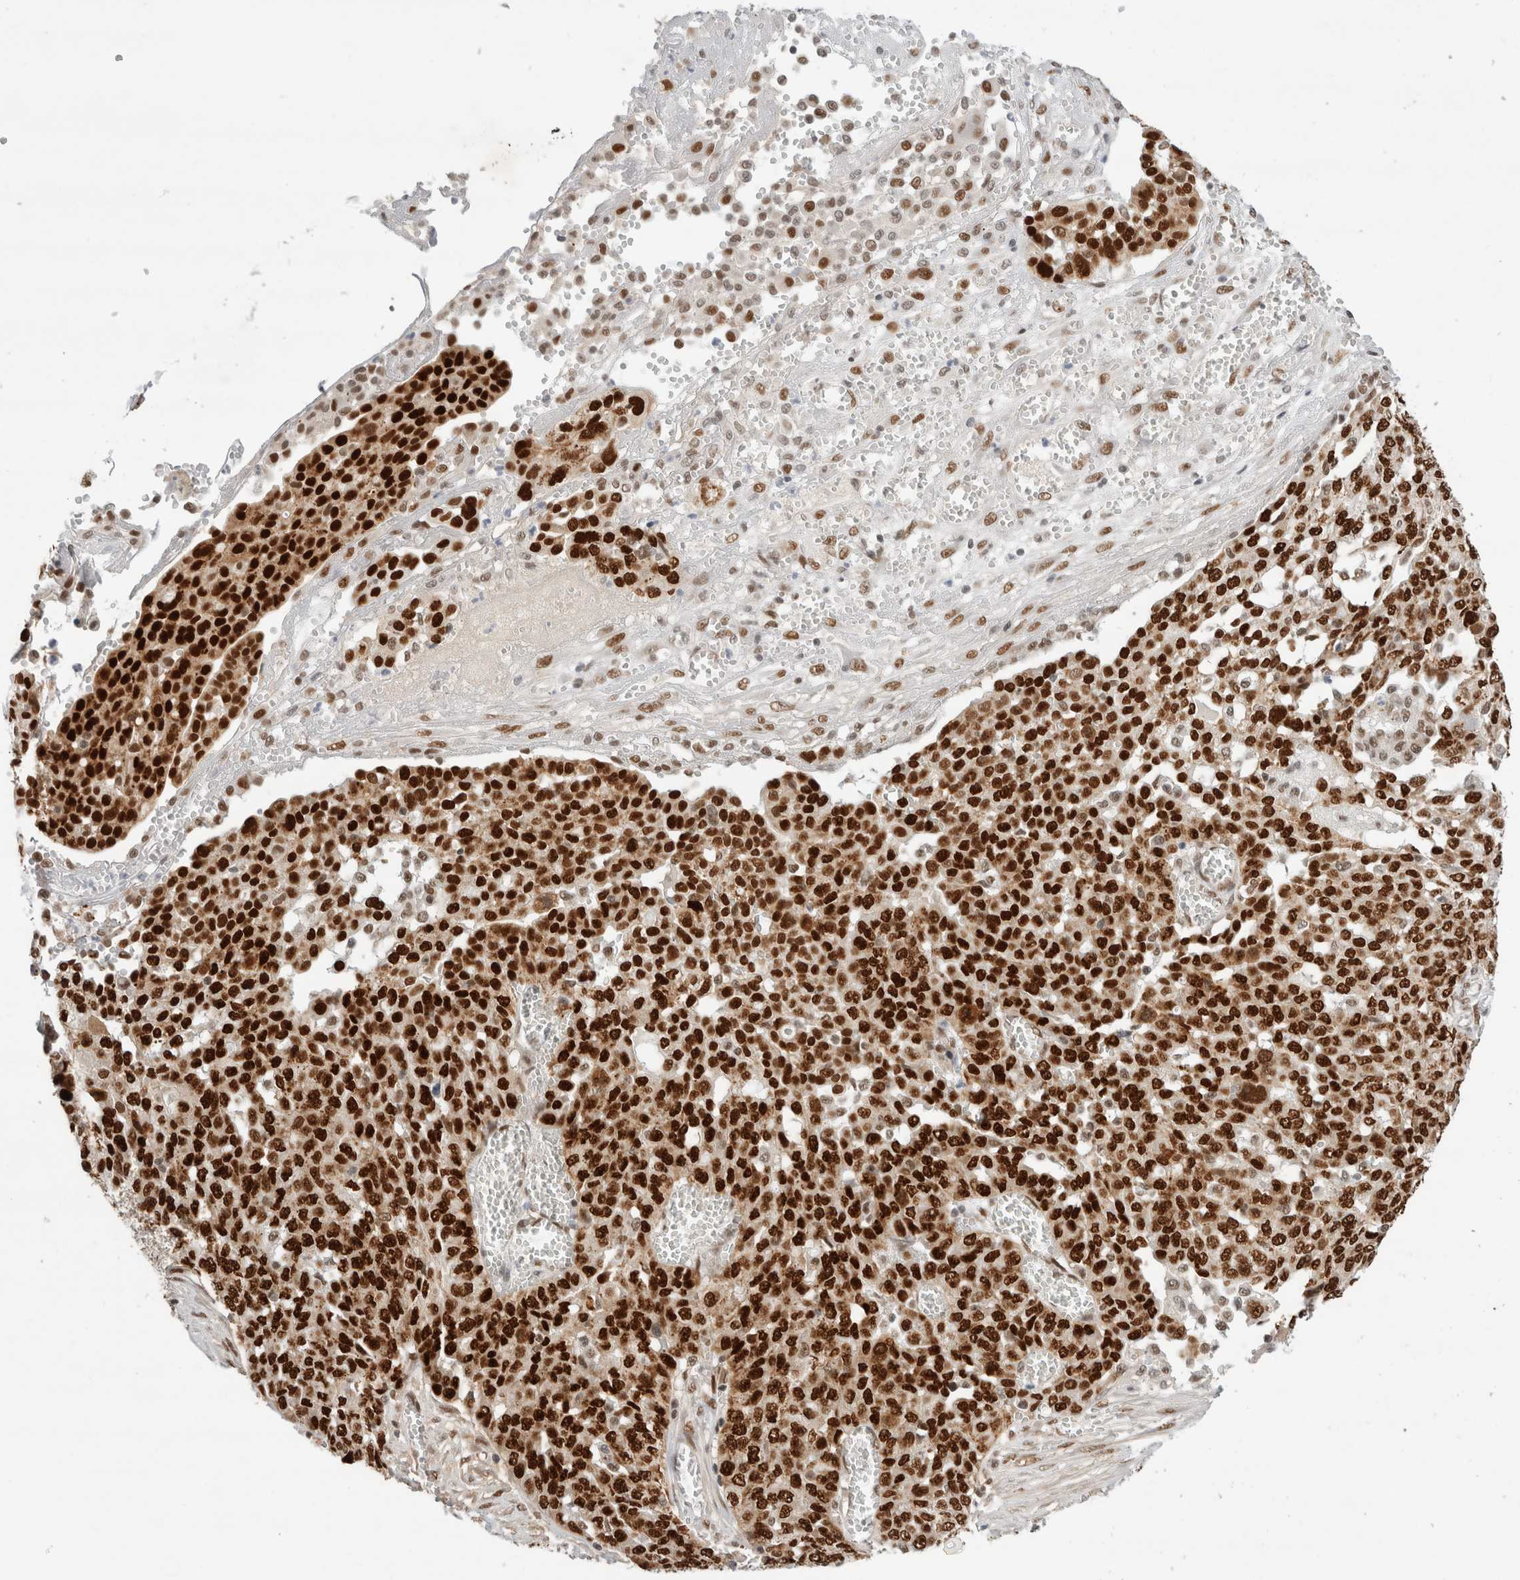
{"staining": {"intensity": "strong", "quantity": ">75%", "location": "nuclear"}, "tissue": "ovarian cancer", "cell_type": "Tumor cells", "image_type": "cancer", "snomed": [{"axis": "morphology", "description": "Cystadenocarcinoma, serous, NOS"}, {"axis": "topography", "description": "Soft tissue"}, {"axis": "topography", "description": "Ovary"}], "caption": "Ovarian cancer stained with a protein marker reveals strong staining in tumor cells.", "gene": "GTF2I", "patient": {"sex": "female", "age": 57}}